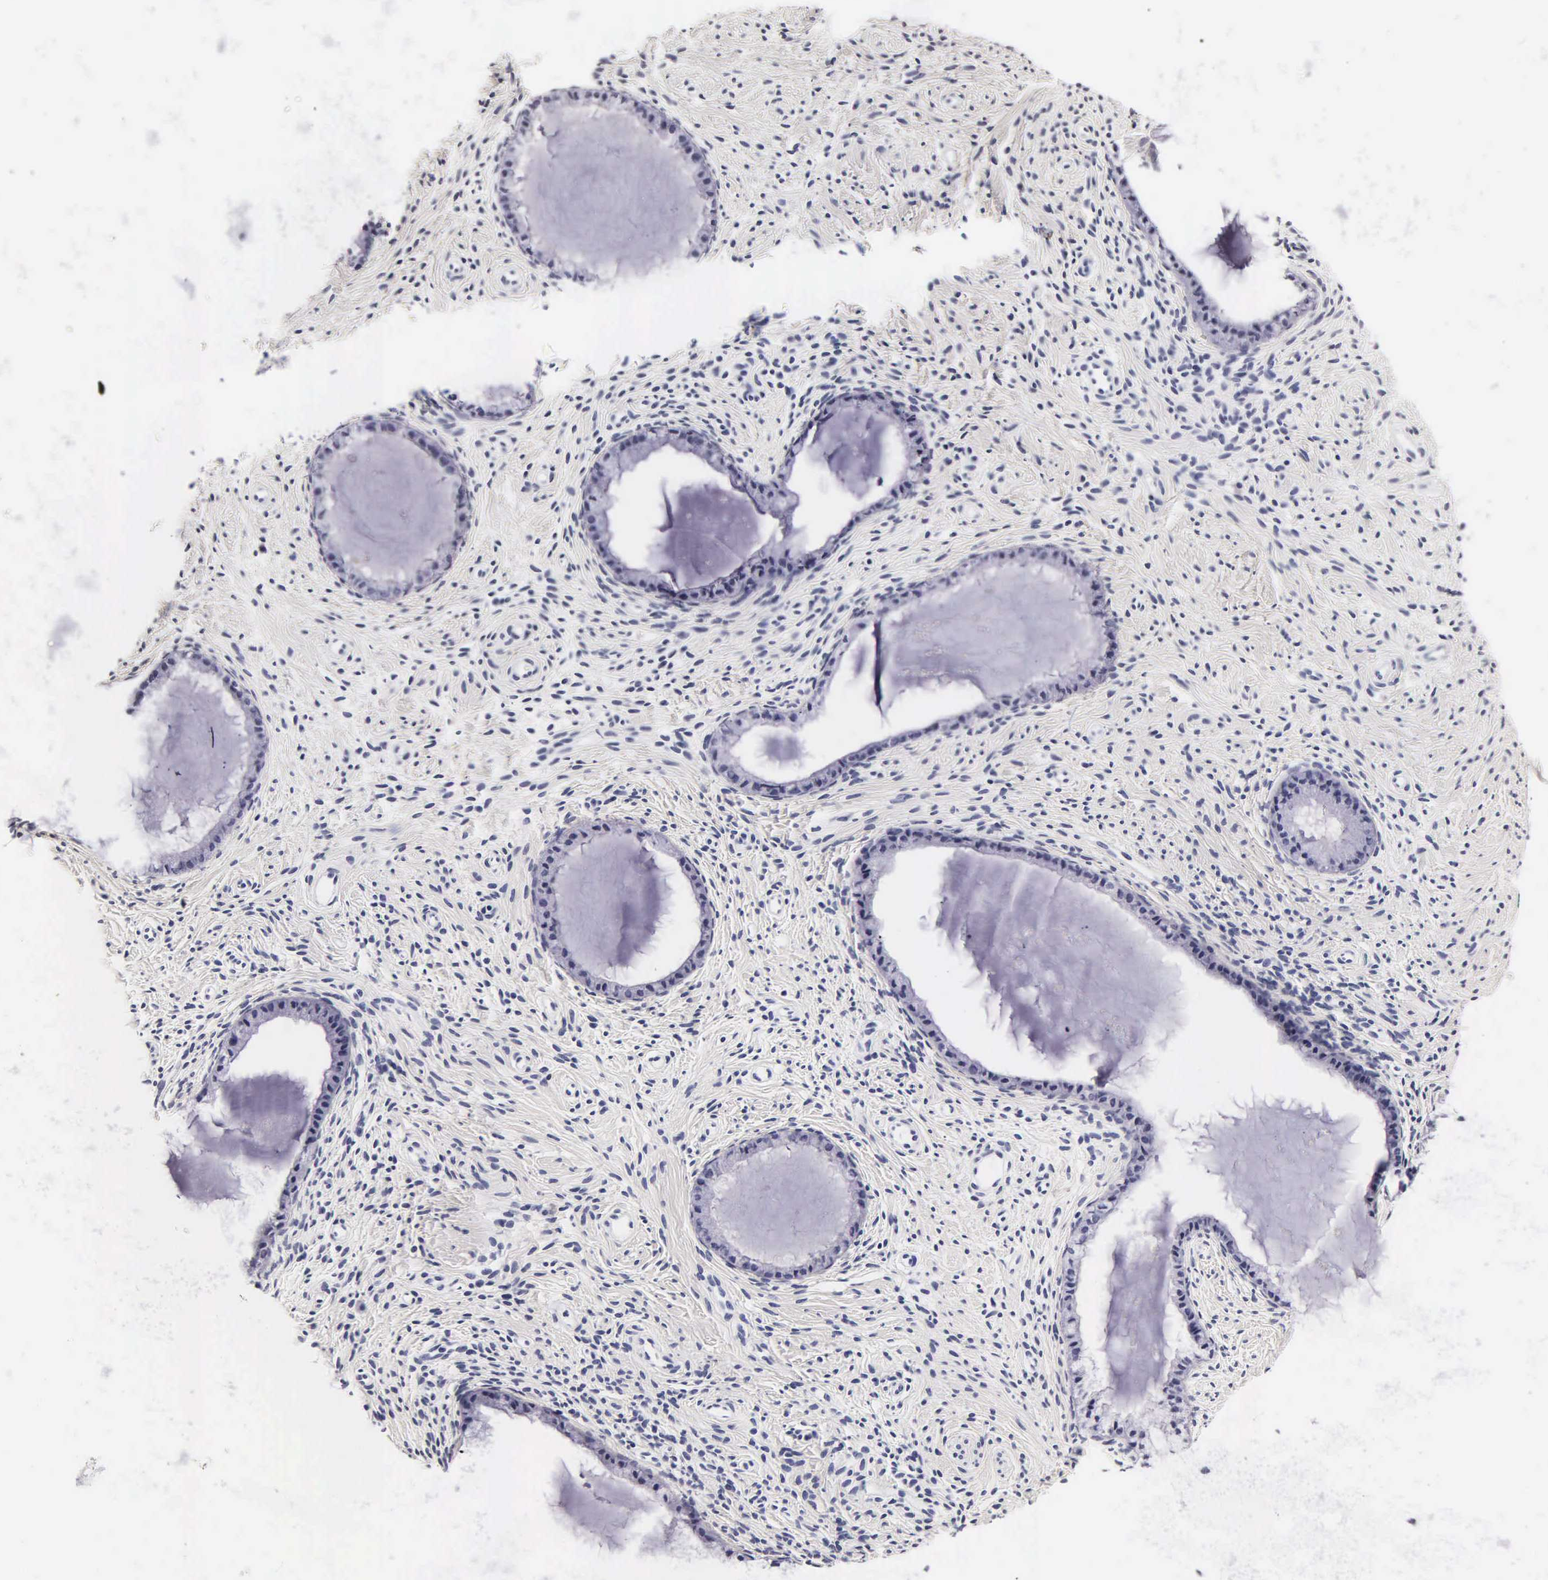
{"staining": {"intensity": "negative", "quantity": "none", "location": "none"}, "tissue": "cervix", "cell_type": "Glandular cells", "image_type": "normal", "snomed": [{"axis": "morphology", "description": "Normal tissue, NOS"}, {"axis": "topography", "description": "Cervix"}], "caption": "An image of cervix stained for a protein reveals no brown staining in glandular cells. The staining is performed using DAB (3,3'-diaminobenzidine) brown chromogen with nuclei counter-stained in using hematoxylin.", "gene": "CGB3", "patient": {"sex": "female", "age": 70}}